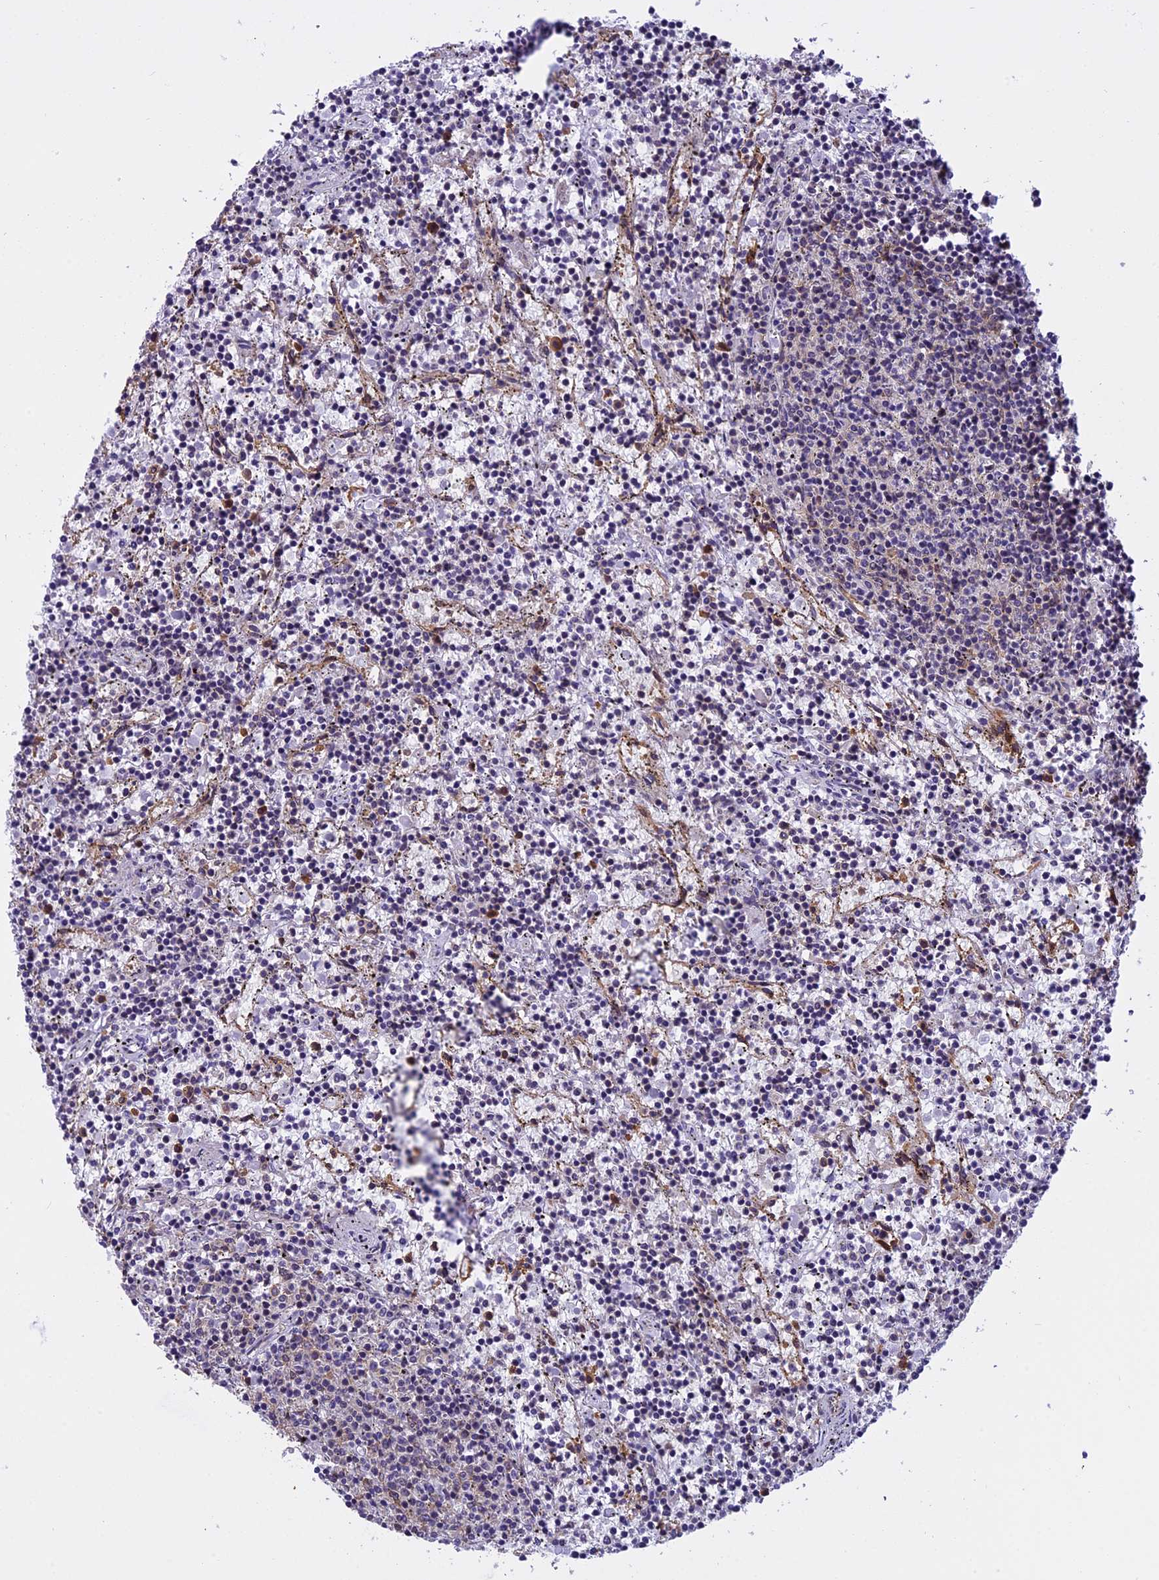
{"staining": {"intensity": "negative", "quantity": "none", "location": "none"}, "tissue": "lymphoma", "cell_type": "Tumor cells", "image_type": "cancer", "snomed": [{"axis": "morphology", "description": "Malignant lymphoma, non-Hodgkin's type, Low grade"}, {"axis": "topography", "description": "Spleen"}], "caption": "Tumor cells are negative for brown protein staining in low-grade malignant lymphoma, non-Hodgkin's type.", "gene": "EHBP1L1", "patient": {"sex": "female", "age": 50}}